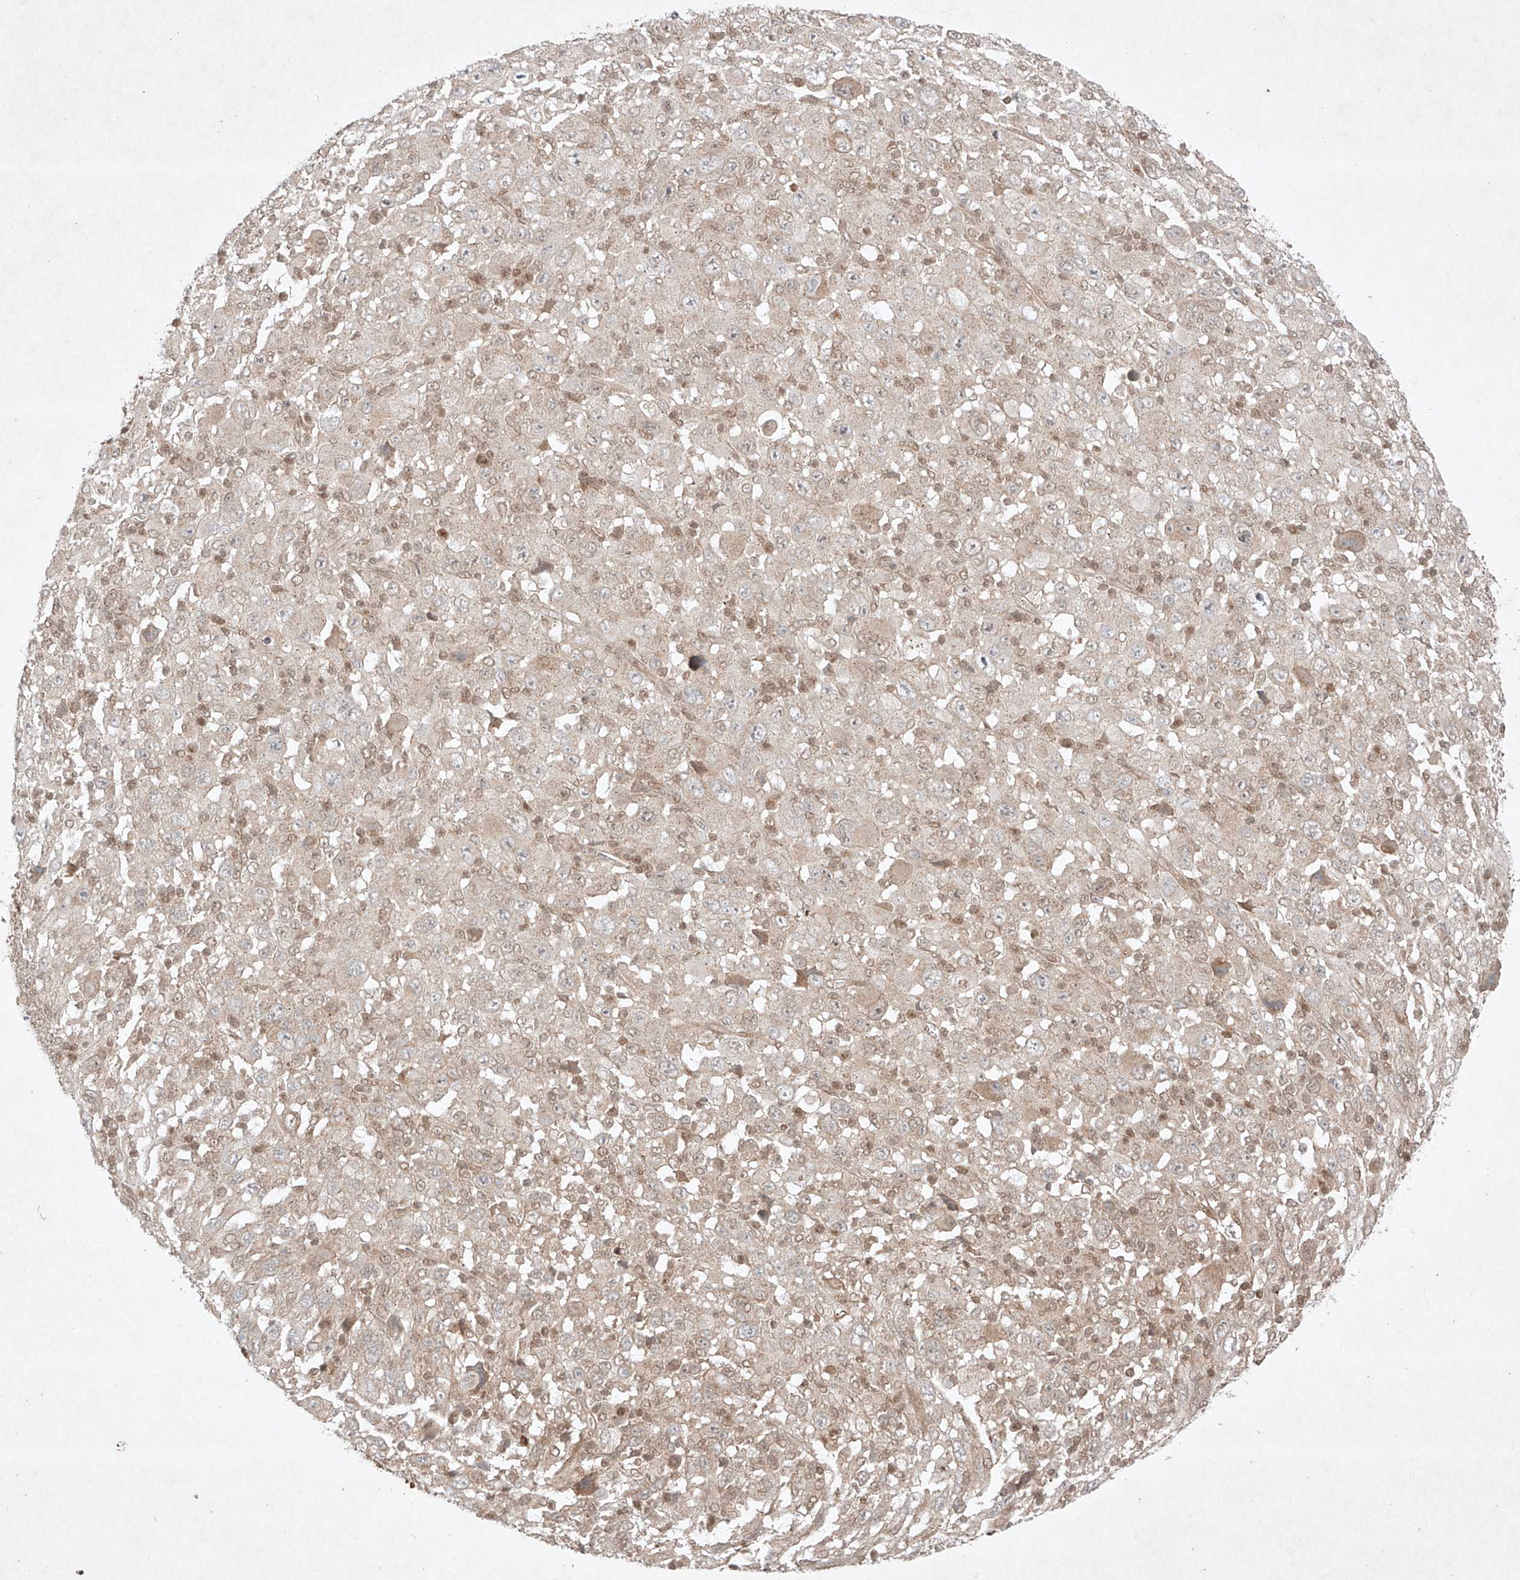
{"staining": {"intensity": "negative", "quantity": "none", "location": "none"}, "tissue": "melanoma", "cell_type": "Tumor cells", "image_type": "cancer", "snomed": [{"axis": "morphology", "description": "Malignant melanoma, Metastatic site"}, {"axis": "topography", "description": "Skin"}], "caption": "IHC of melanoma exhibits no positivity in tumor cells.", "gene": "RNF31", "patient": {"sex": "female", "age": 56}}